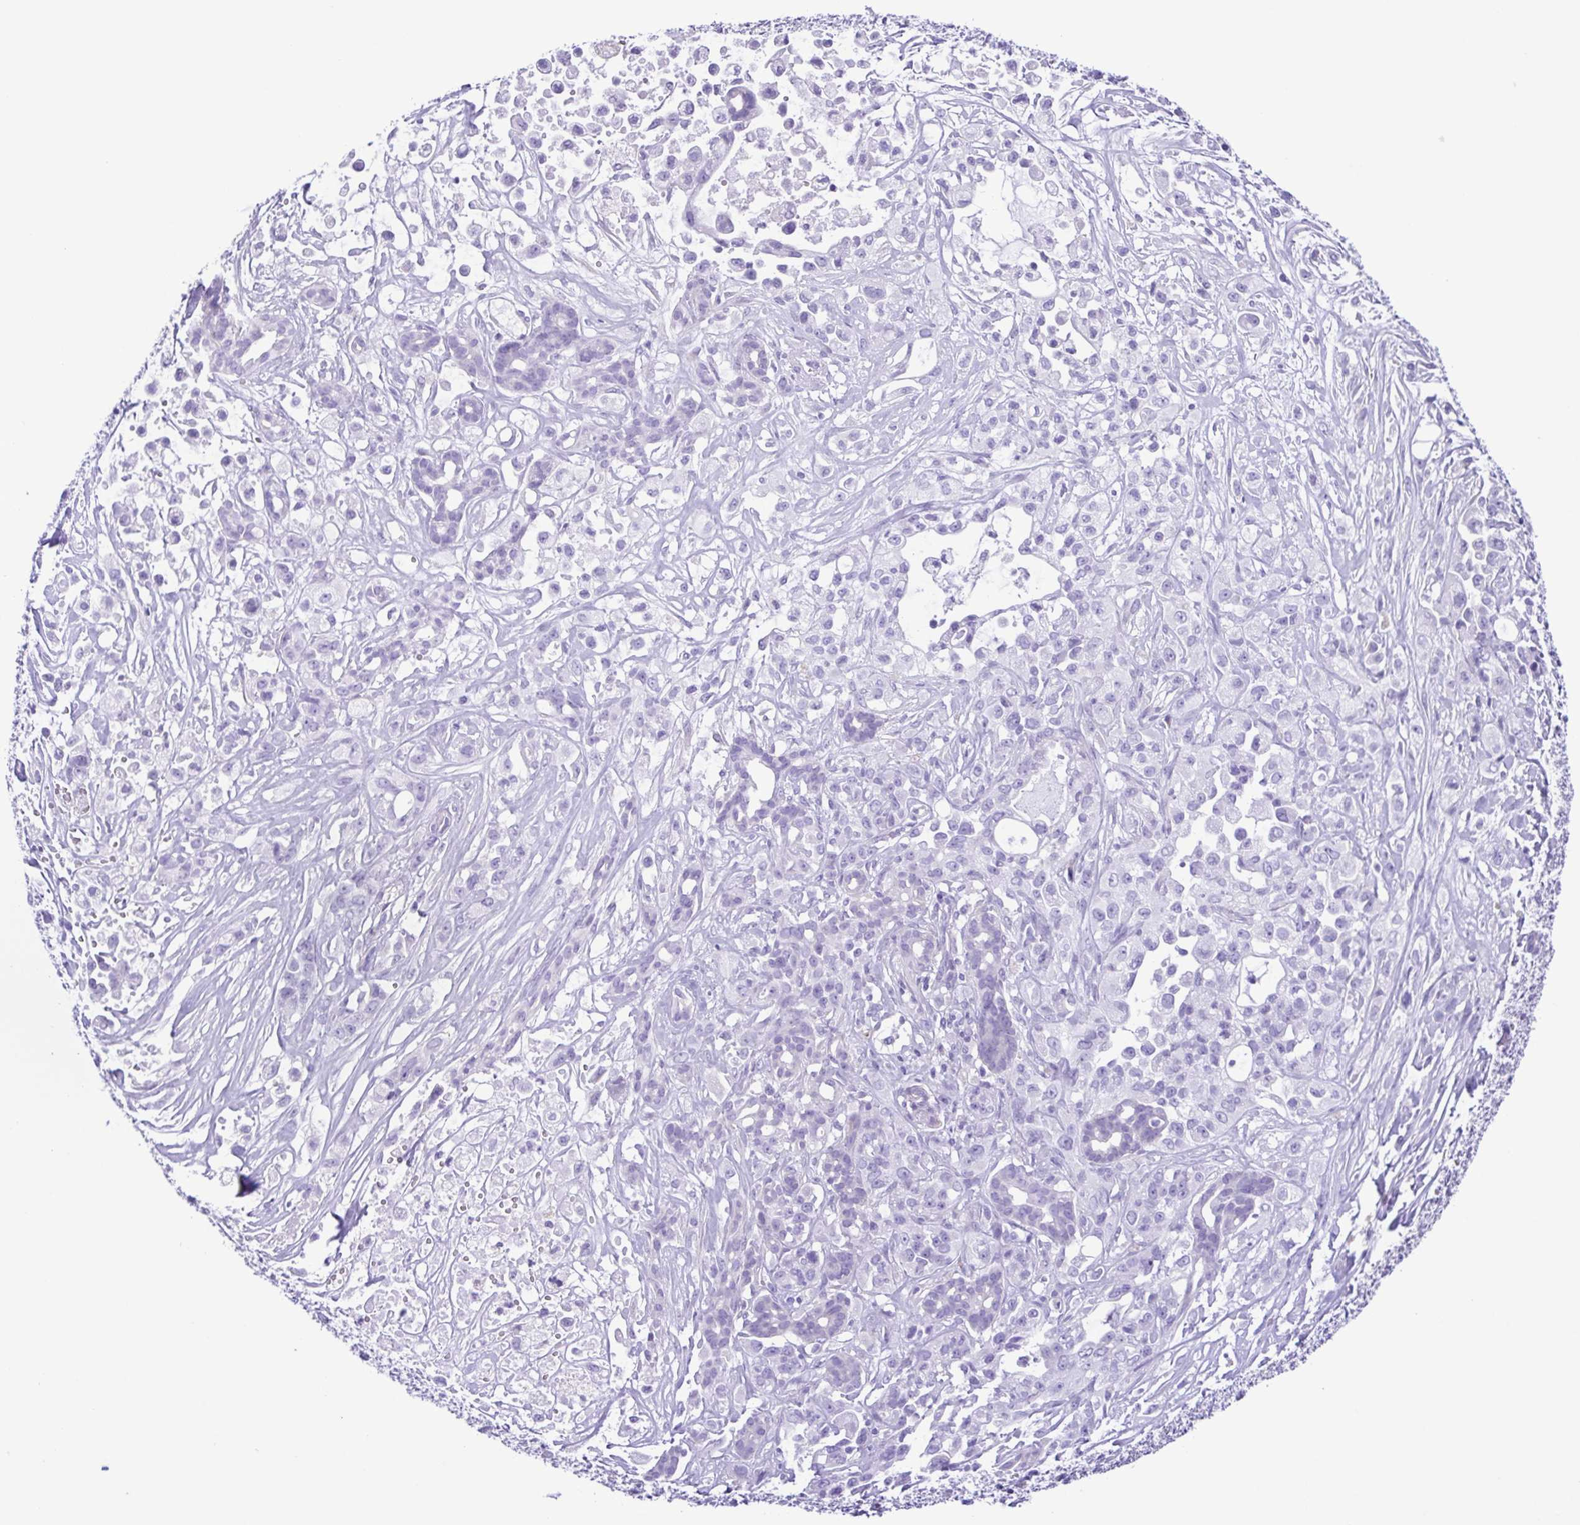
{"staining": {"intensity": "negative", "quantity": "none", "location": "none"}, "tissue": "pancreatic cancer", "cell_type": "Tumor cells", "image_type": "cancer", "snomed": [{"axis": "morphology", "description": "Adenocarcinoma, NOS"}, {"axis": "topography", "description": "Pancreas"}], "caption": "Immunohistochemistry micrograph of neoplastic tissue: human pancreatic cancer (adenocarcinoma) stained with DAB reveals no significant protein positivity in tumor cells.", "gene": "PAK3", "patient": {"sex": "male", "age": 44}}